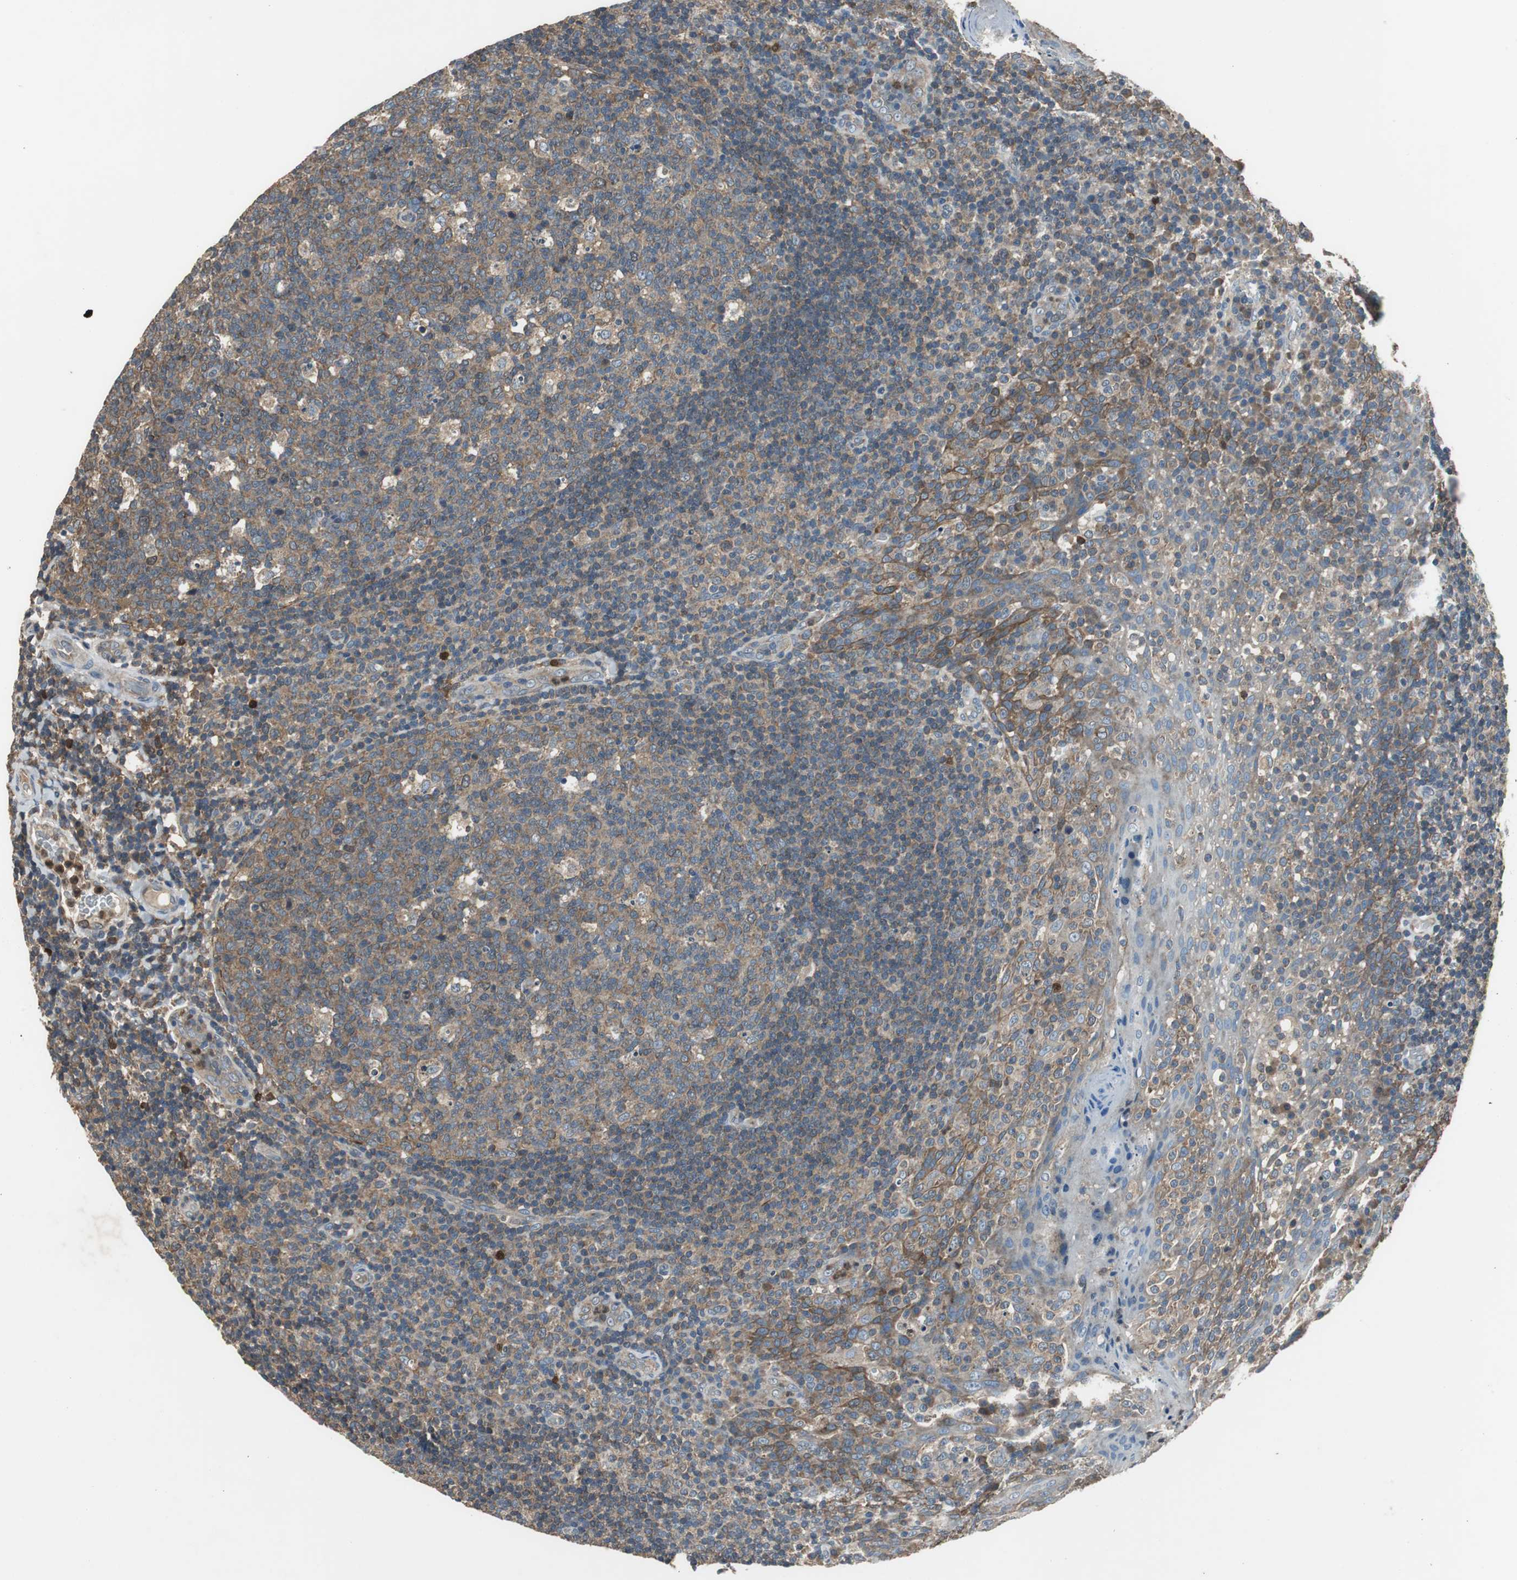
{"staining": {"intensity": "moderate", "quantity": ">75%", "location": "cytoplasmic/membranous"}, "tissue": "tonsil", "cell_type": "Germinal center cells", "image_type": "normal", "snomed": [{"axis": "morphology", "description": "Normal tissue, NOS"}, {"axis": "topography", "description": "Tonsil"}], "caption": "IHC (DAB (3,3'-diaminobenzidine)) staining of unremarkable tonsil exhibits moderate cytoplasmic/membranous protein positivity in approximately >75% of germinal center cells. Using DAB (brown) and hematoxylin (blue) stains, captured at high magnification using brightfield microscopy.", "gene": "PI4KB", "patient": {"sex": "male", "age": 17}}